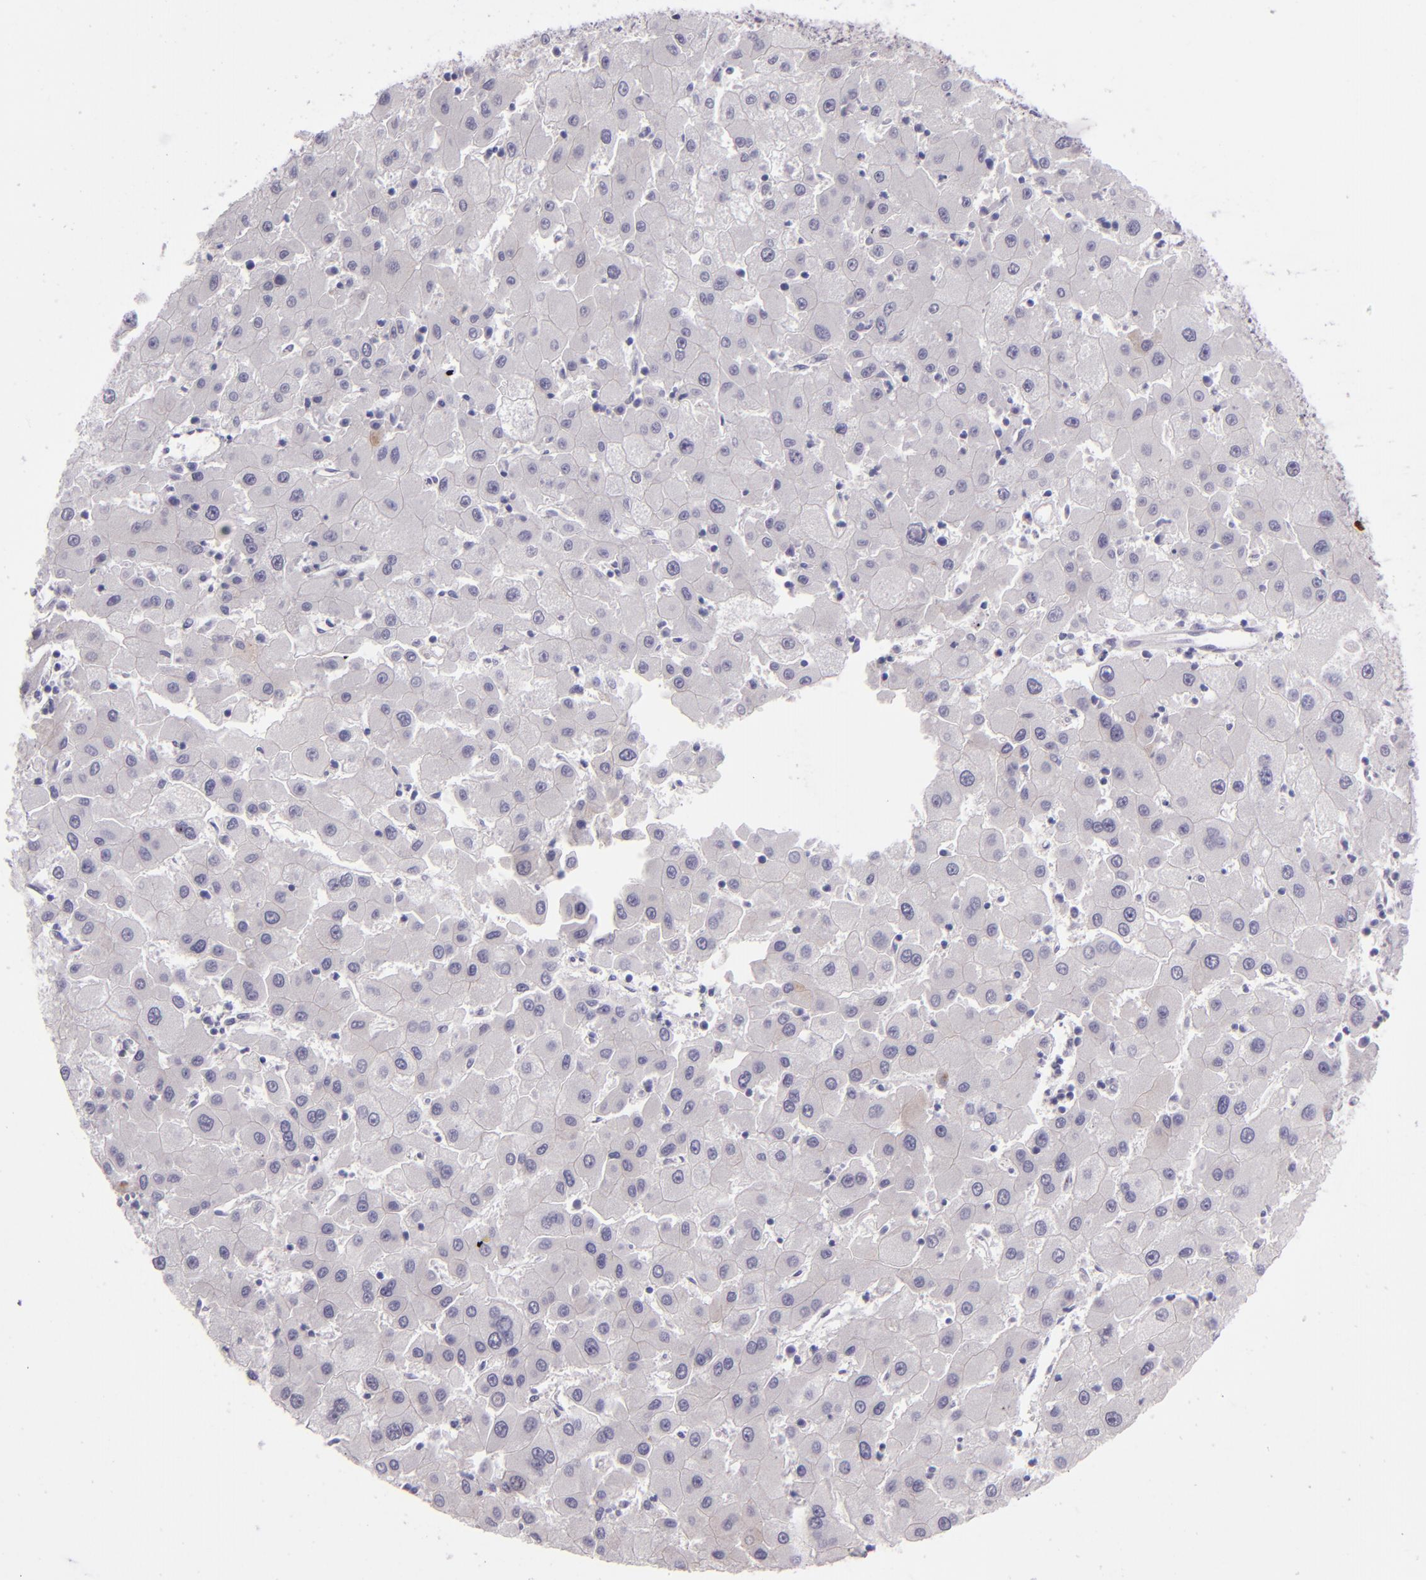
{"staining": {"intensity": "negative", "quantity": "none", "location": "none"}, "tissue": "liver cancer", "cell_type": "Tumor cells", "image_type": "cancer", "snomed": [{"axis": "morphology", "description": "Carcinoma, Hepatocellular, NOS"}, {"axis": "topography", "description": "Liver"}], "caption": "Immunohistochemistry image of neoplastic tissue: human liver cancer stained with DAB (3,3'-diaminobenzidine) shows no significant protein positivity in tumor cells.", "gene": "SNCB", "patient": {"sex": "male", "age": 72}}